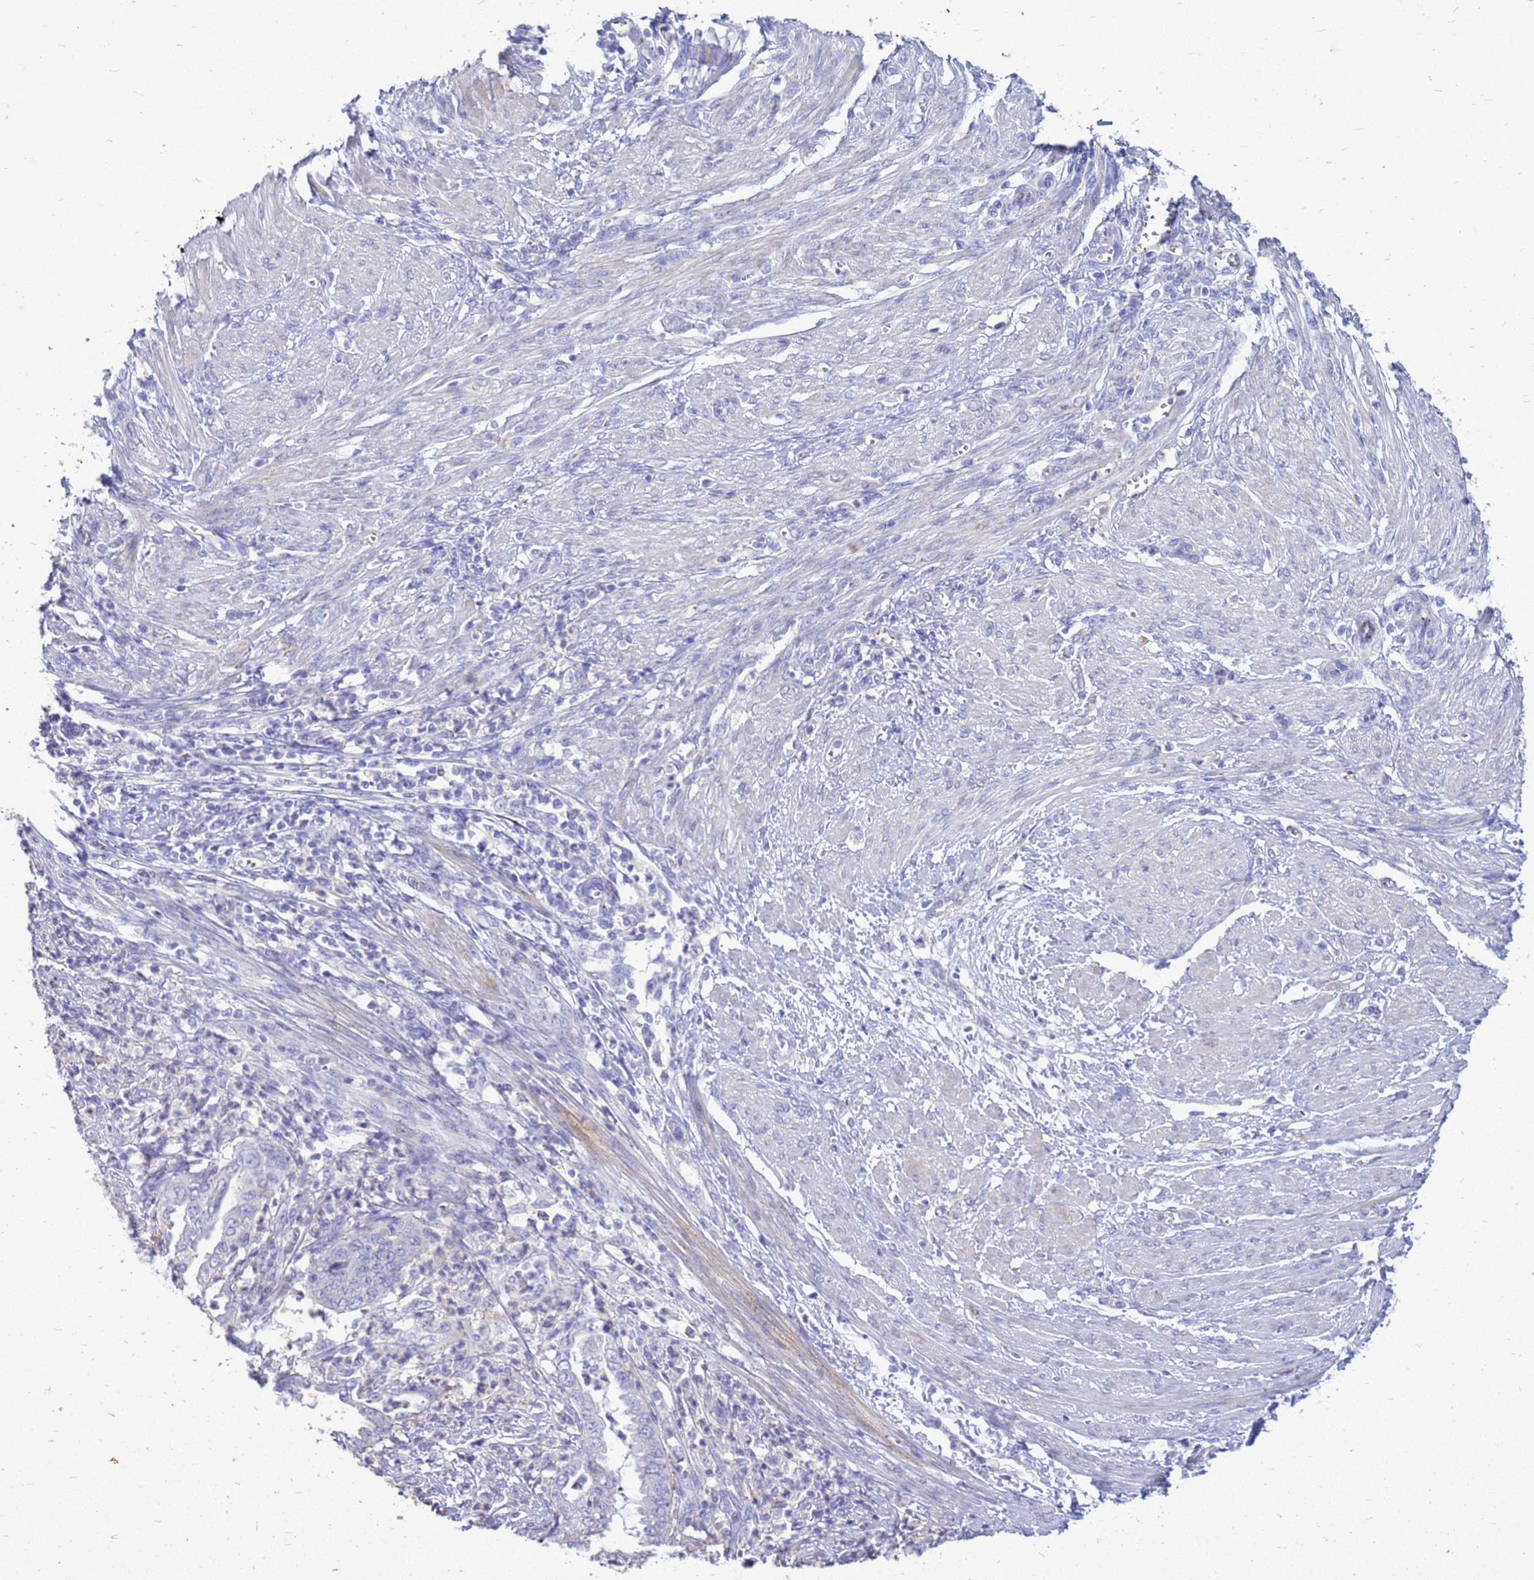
{"staining": {"intensity": "negative", "quantity": "none", "location": "none"}, "tissue": "endometrial cancer", "cell_type": "Tumor cells", "image_type": "cancer", "snomed": [{"axis": "morphology", "description": "Adenocarcinoma, NOS"}, {"axis": "topography", "description": "Endometrium"}], "caption": "DAB immunohistochemical staining of human endometrial cancer demonstrates no significant expression in tumor cells. The staining was performed using DAB to visualize the protein expression in brown, while the nuclei were stained in blue with hematoxylin (Magnification: 20x).", "gene": "AKR1C1", "patient": {"sex": "female", "age": 51}}